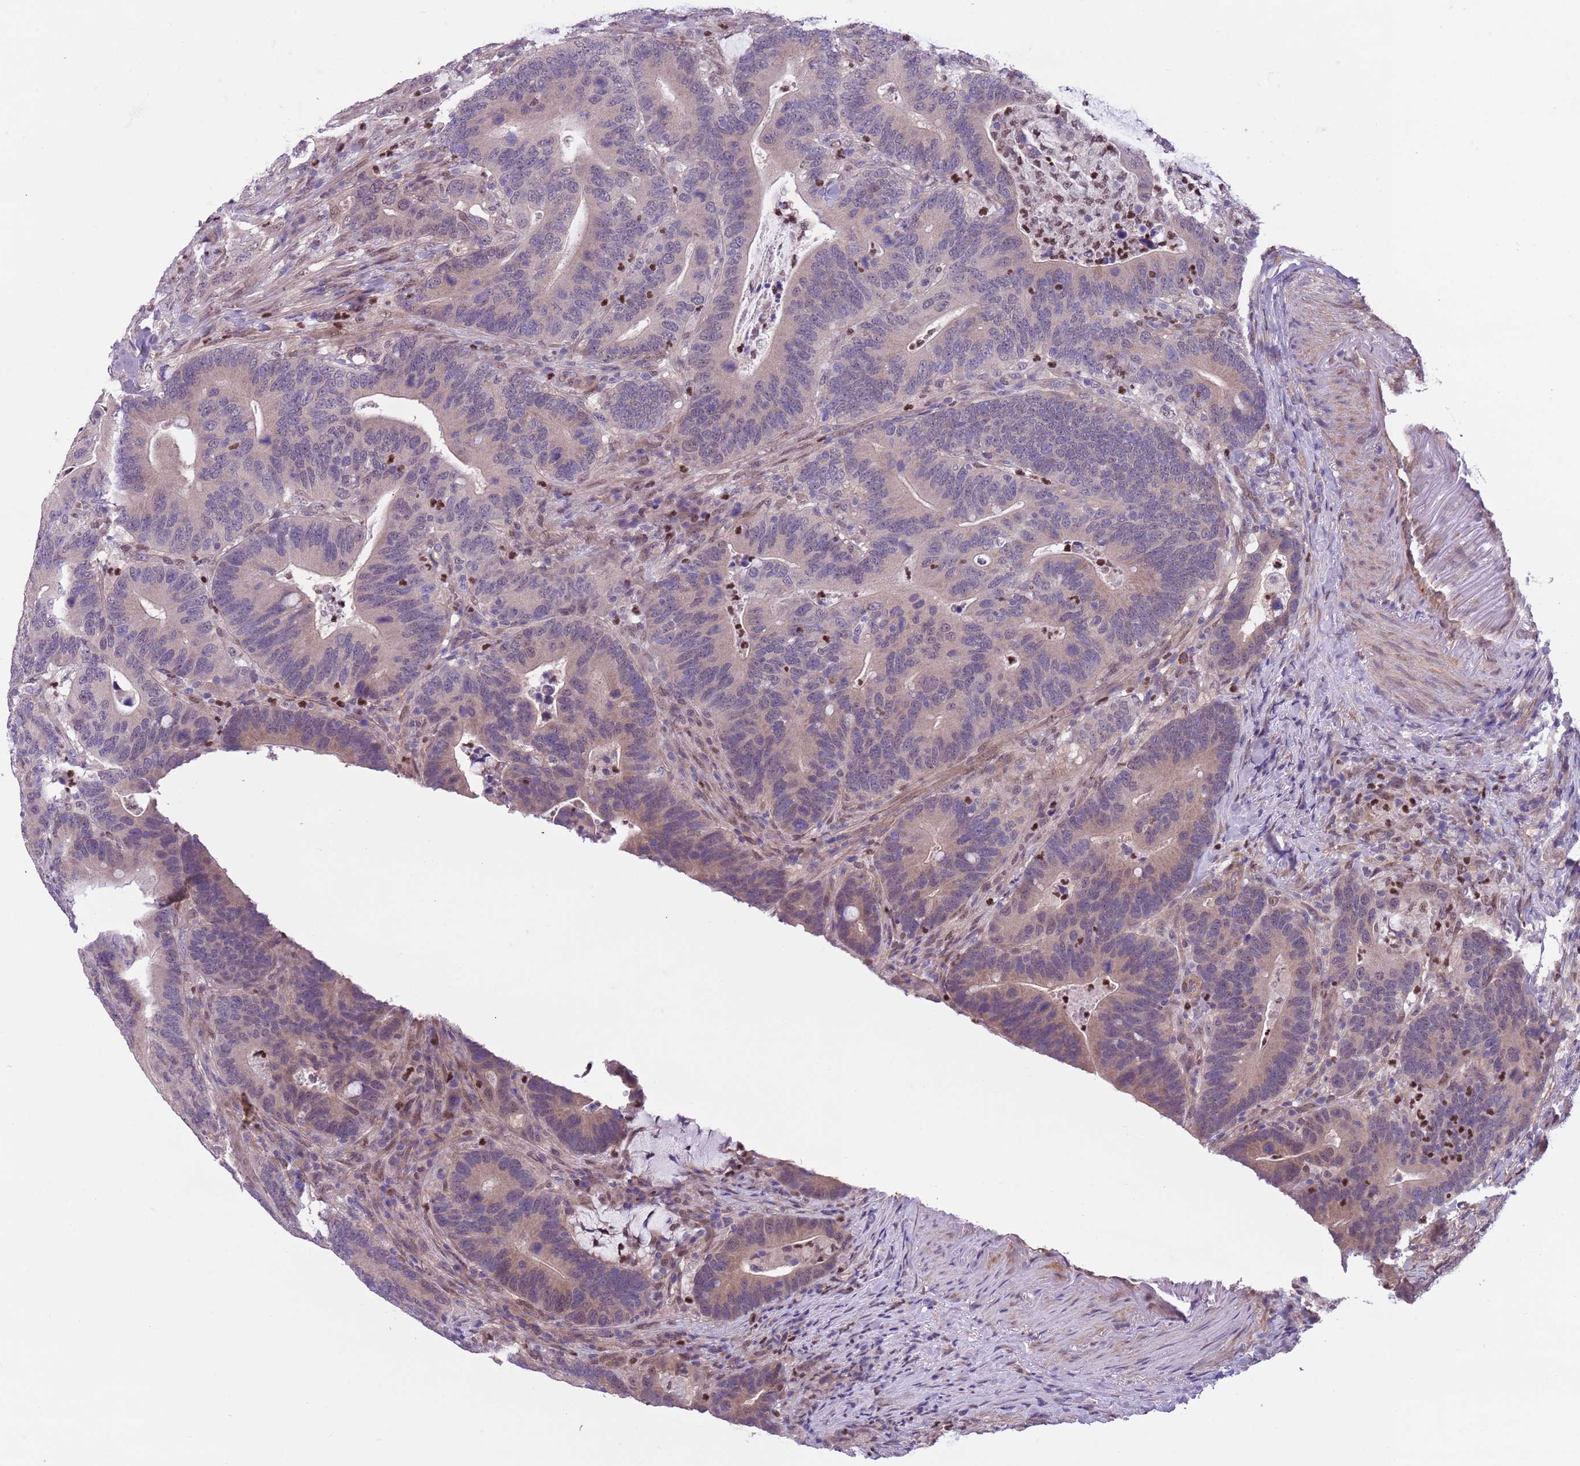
{"staining": {"intensity": "weak", "quantity": "<25%", "location": "cytoplasmic/membranous"}, "tissue": "colorectal cancer", "cell_type": "Tumor cells", "image_type": "cancer", "snomed": [{"axis": "morphology", "description": "Adenocarcinoma, NOS"}, {"axis": "topography", "description": "Colon"}], "caption": "Immunohistochemical staining of colorectal cancer displays no significant expression in tumor cells.", "gene": "ADCY7", "patient": {"sex": "female", "age": 66}}